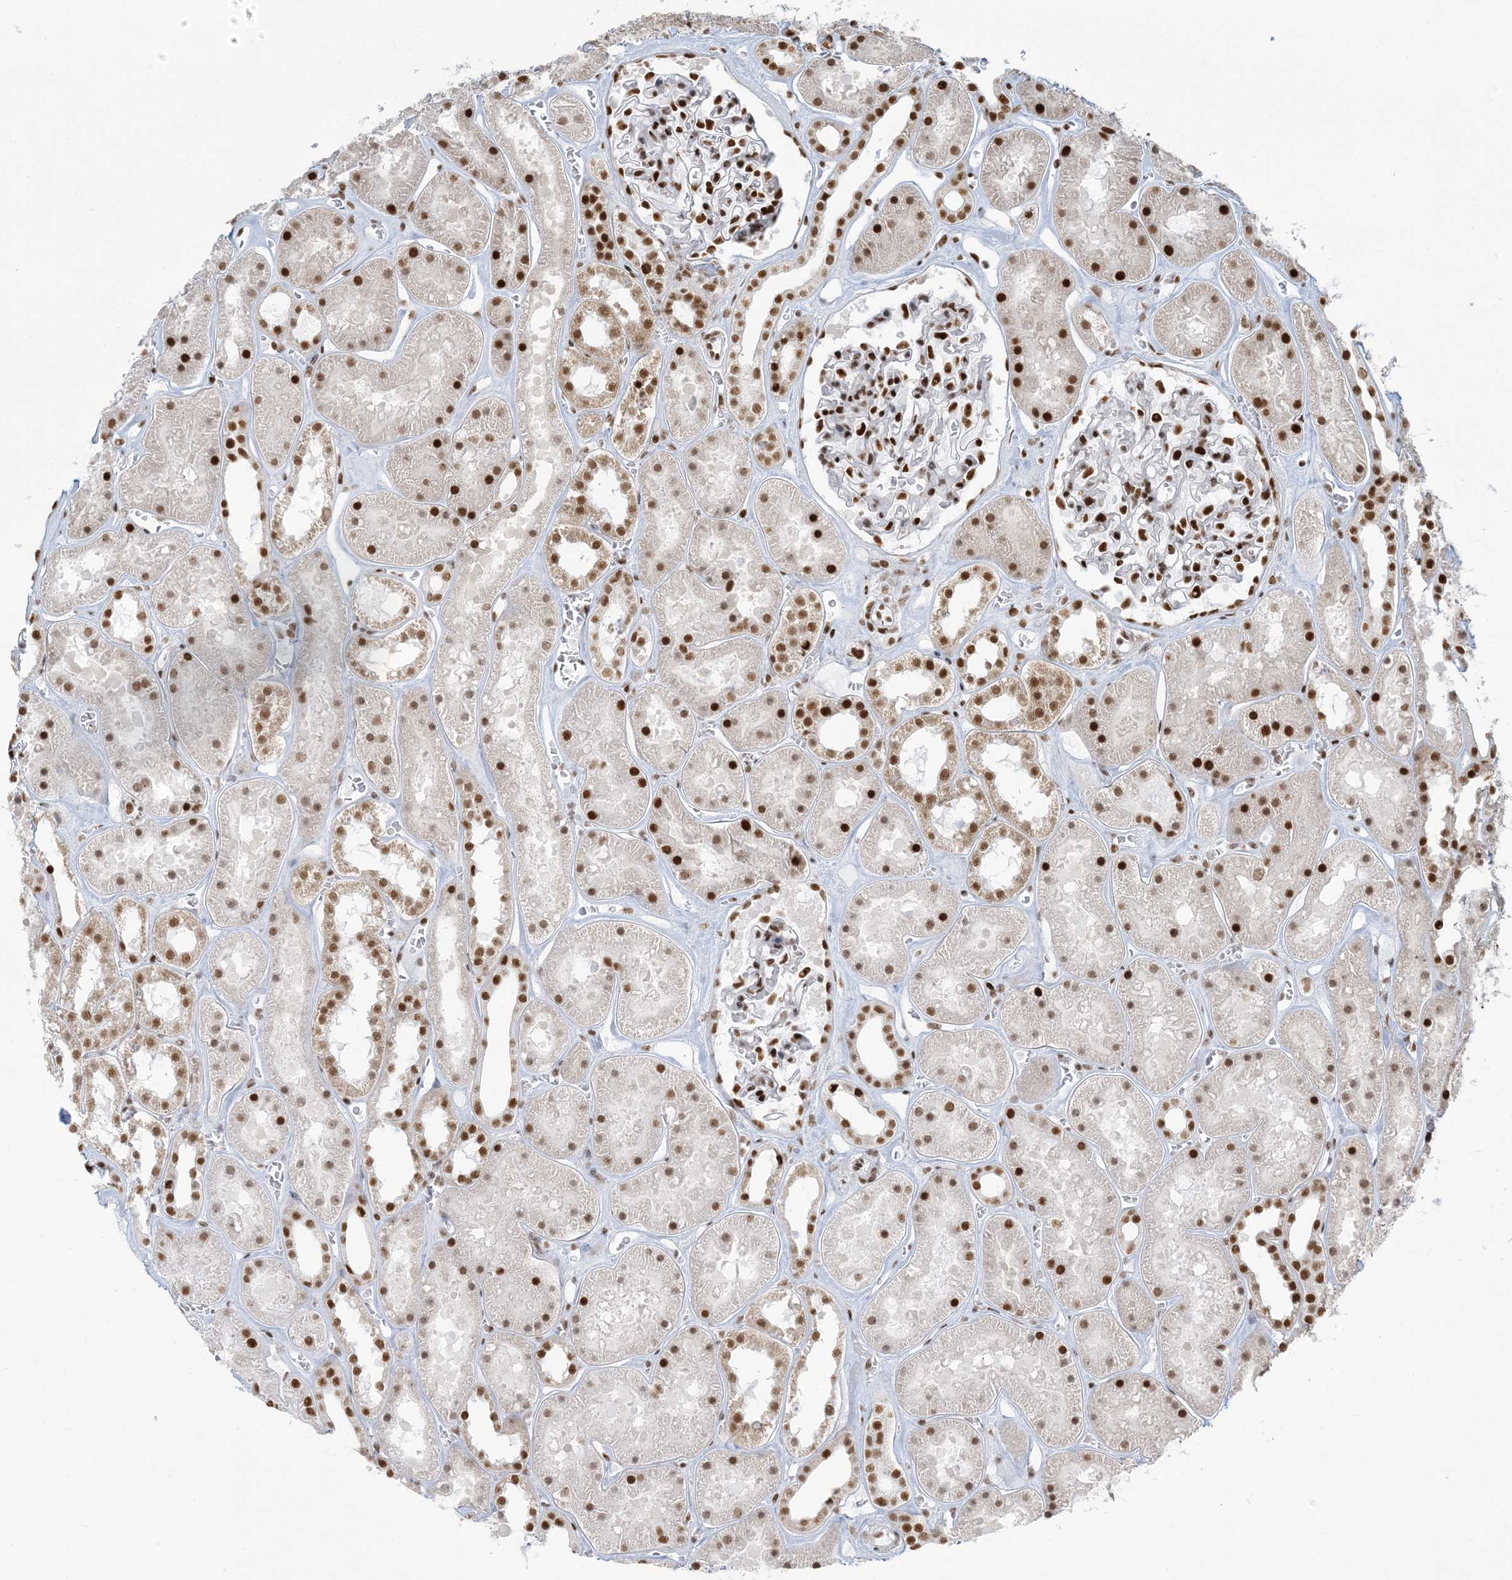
{"staining": {"intensity": "strong", "quantity": ">75%", "location": "nuclear"}, "tissue": "kidney", "cell_type": "Cells in glomeruli", "image_type": "normal", "snomed": [{"axis": "morphology", "description": "Normal tissue, NOS"}, {"axis": "topography", "description": "Kidney"}], "caption": "IHC image of unremarkable kidney: kidney stained using IHC reveals high levels of strong protein expression localized specifically in the nuclear of cells in glomeruli, appearing as a nuclear brown color.", "gene": "STAG1", "patient": {"sex": "female", "age": 41}}